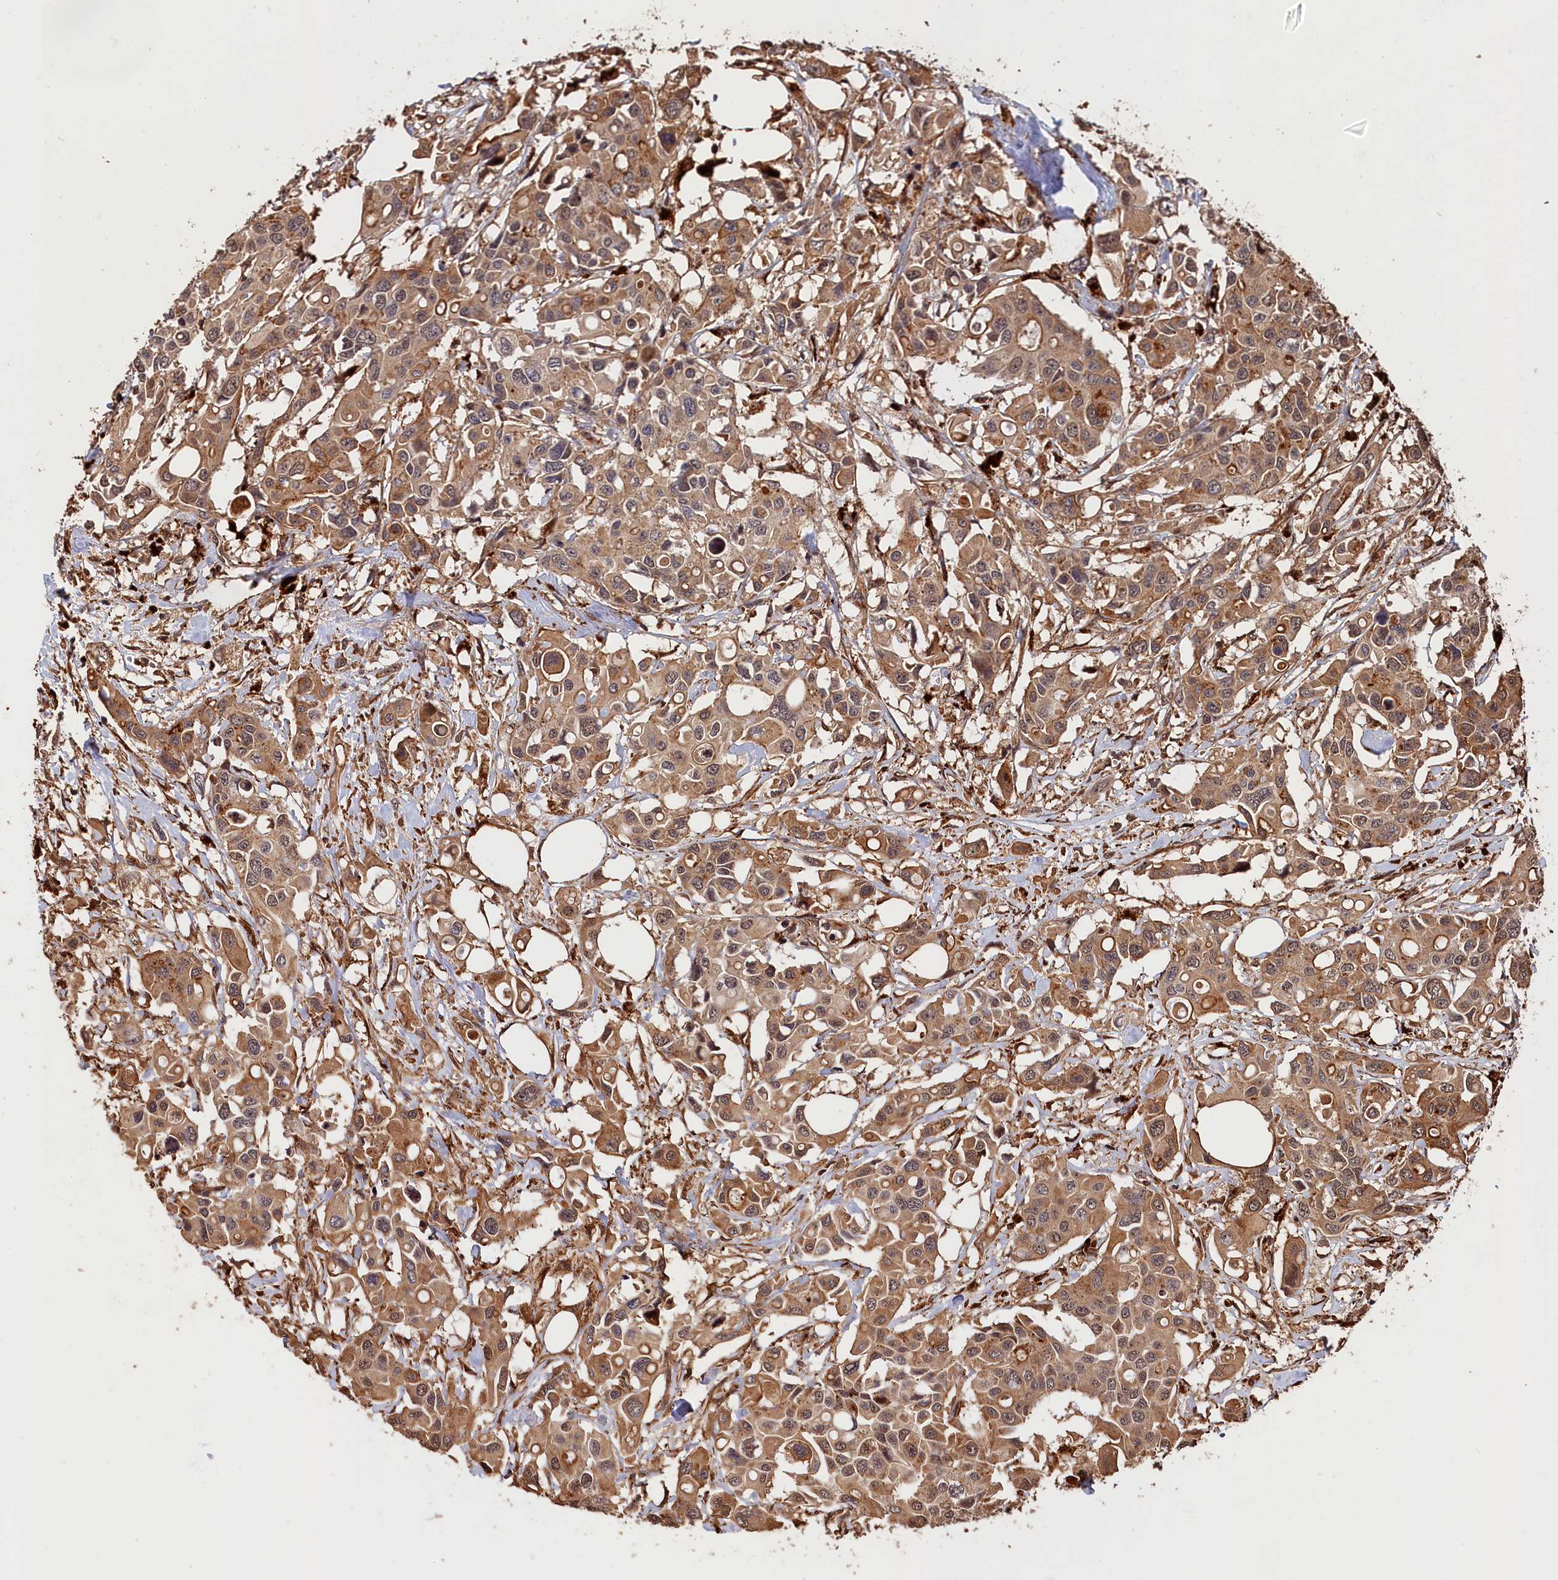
{"staining": {"intensity": "moderate", "quantity": ">75%", "location": "cytoplasmic/membranous,nuclear"}, "tissue": "colorectal cancer", "cell_type": "Tumor cells", "image_type": "cancer", "snomed": [{"axis": "morphology", "description": "Adenocarcinoma, NOS"}, {"axis": "topography", "description": "Colon"}], "caption": "Protein analysis of colorectal cancer tissue exhibits moderate cytoplasmic/membranous and nuclear expression in approximately >75% of tumor cells. (DAB IHC, brown staining for protein, blue staining for nuclei).", "gene": "MMP15", "patient": {"sex": "male", "age": 77}}